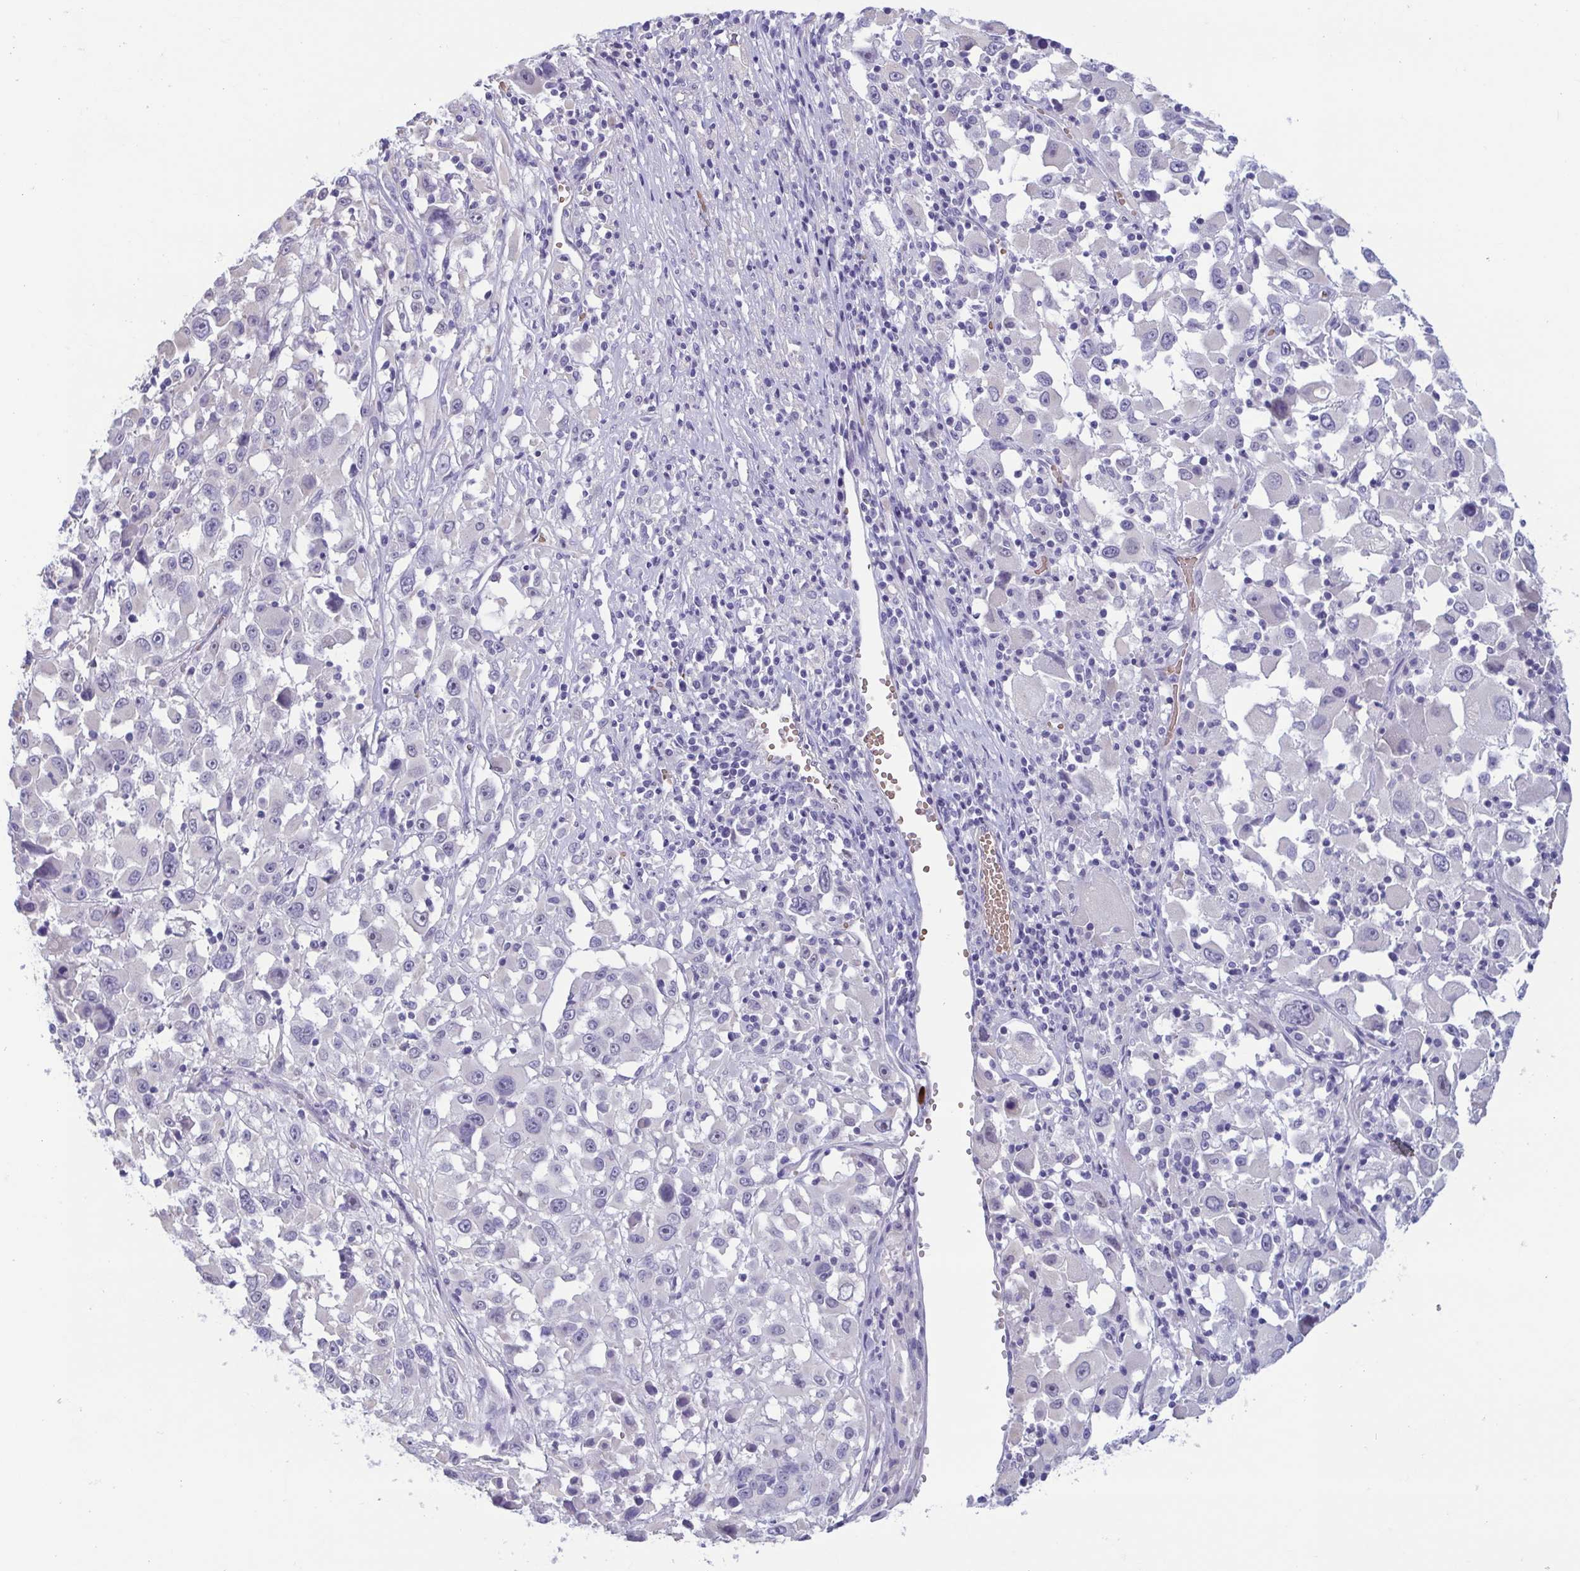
{"staining": {"intensity": "negative", "quantity": "none", "location": "none"}, "tissue": "melanoma", "cell_type": "Tumor cells", "image_type": "cancer", "snomed": [{"axis": "morphology", "description": "Malignant melanoma, Metastatic site"}, {"axis": "topography", "description": "Soft tissue"}], "caption": "Immunohistochemistry of human melanoma exhibits no staining in tumor cells.", "gene": "MORC4", "patient": {"sex": "male", "age": 50}}